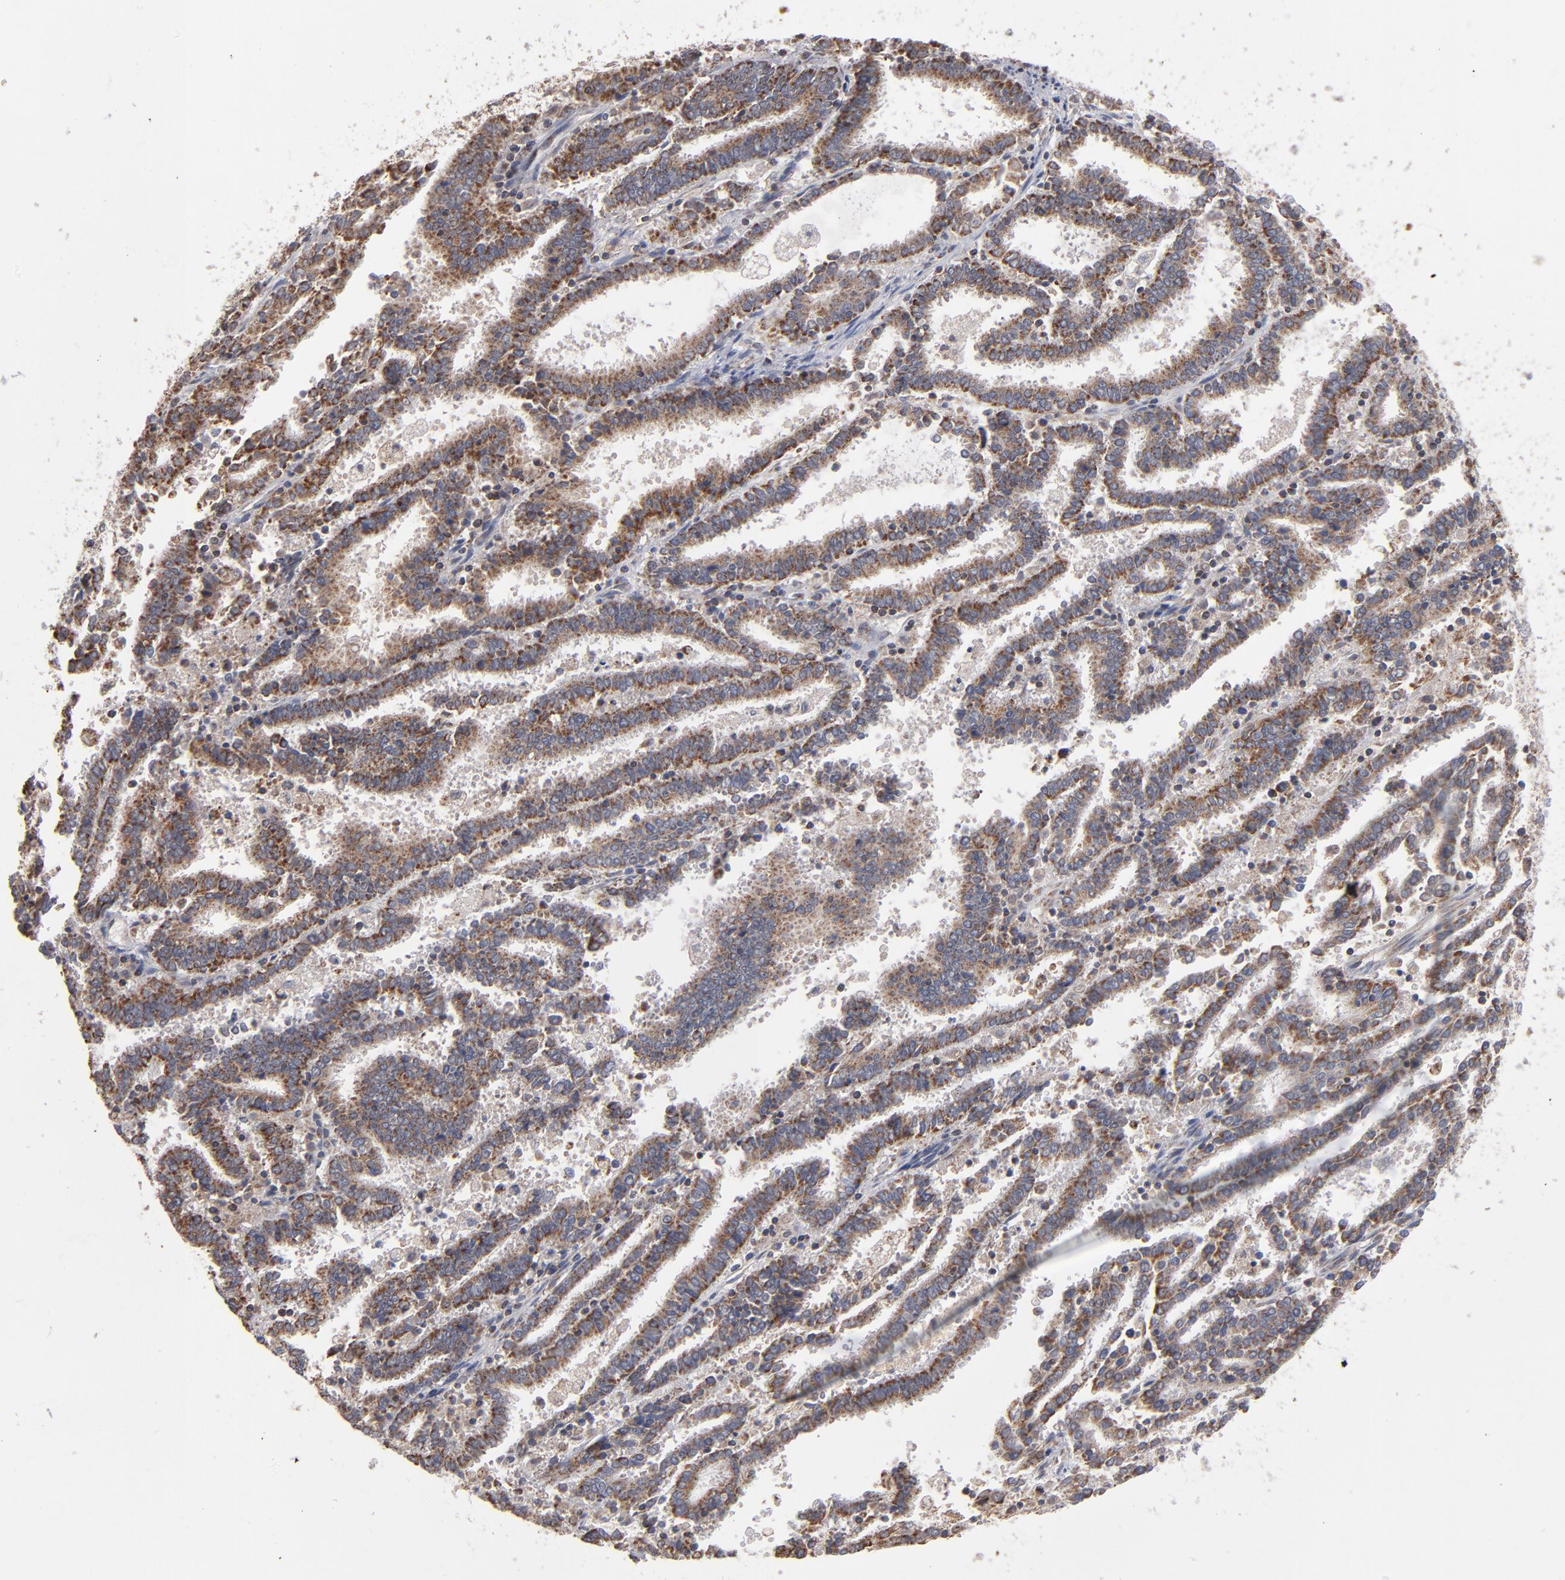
{"staining": {"intensity": "moderate", "quantity": ">75%", "location": "cytoplasmic/membranous"}, "tissue": "endometrial cancer", "cell_type": "Tumor cells", "image_type": "cancer", "snomed": [{"axis": "morphology", "description": "Adenocarcinoma, NOS"}, {"axis": "topography", "description": "Uterus"}], "caption": "A medium amount of moderate cytoplasmic/membranous expression is appreciated in about >75% of tumor cells in endometrial adenocarcinoma tissue.", "gene": "MIPOL1", "patient": {"sex": "female", "age": 83}}